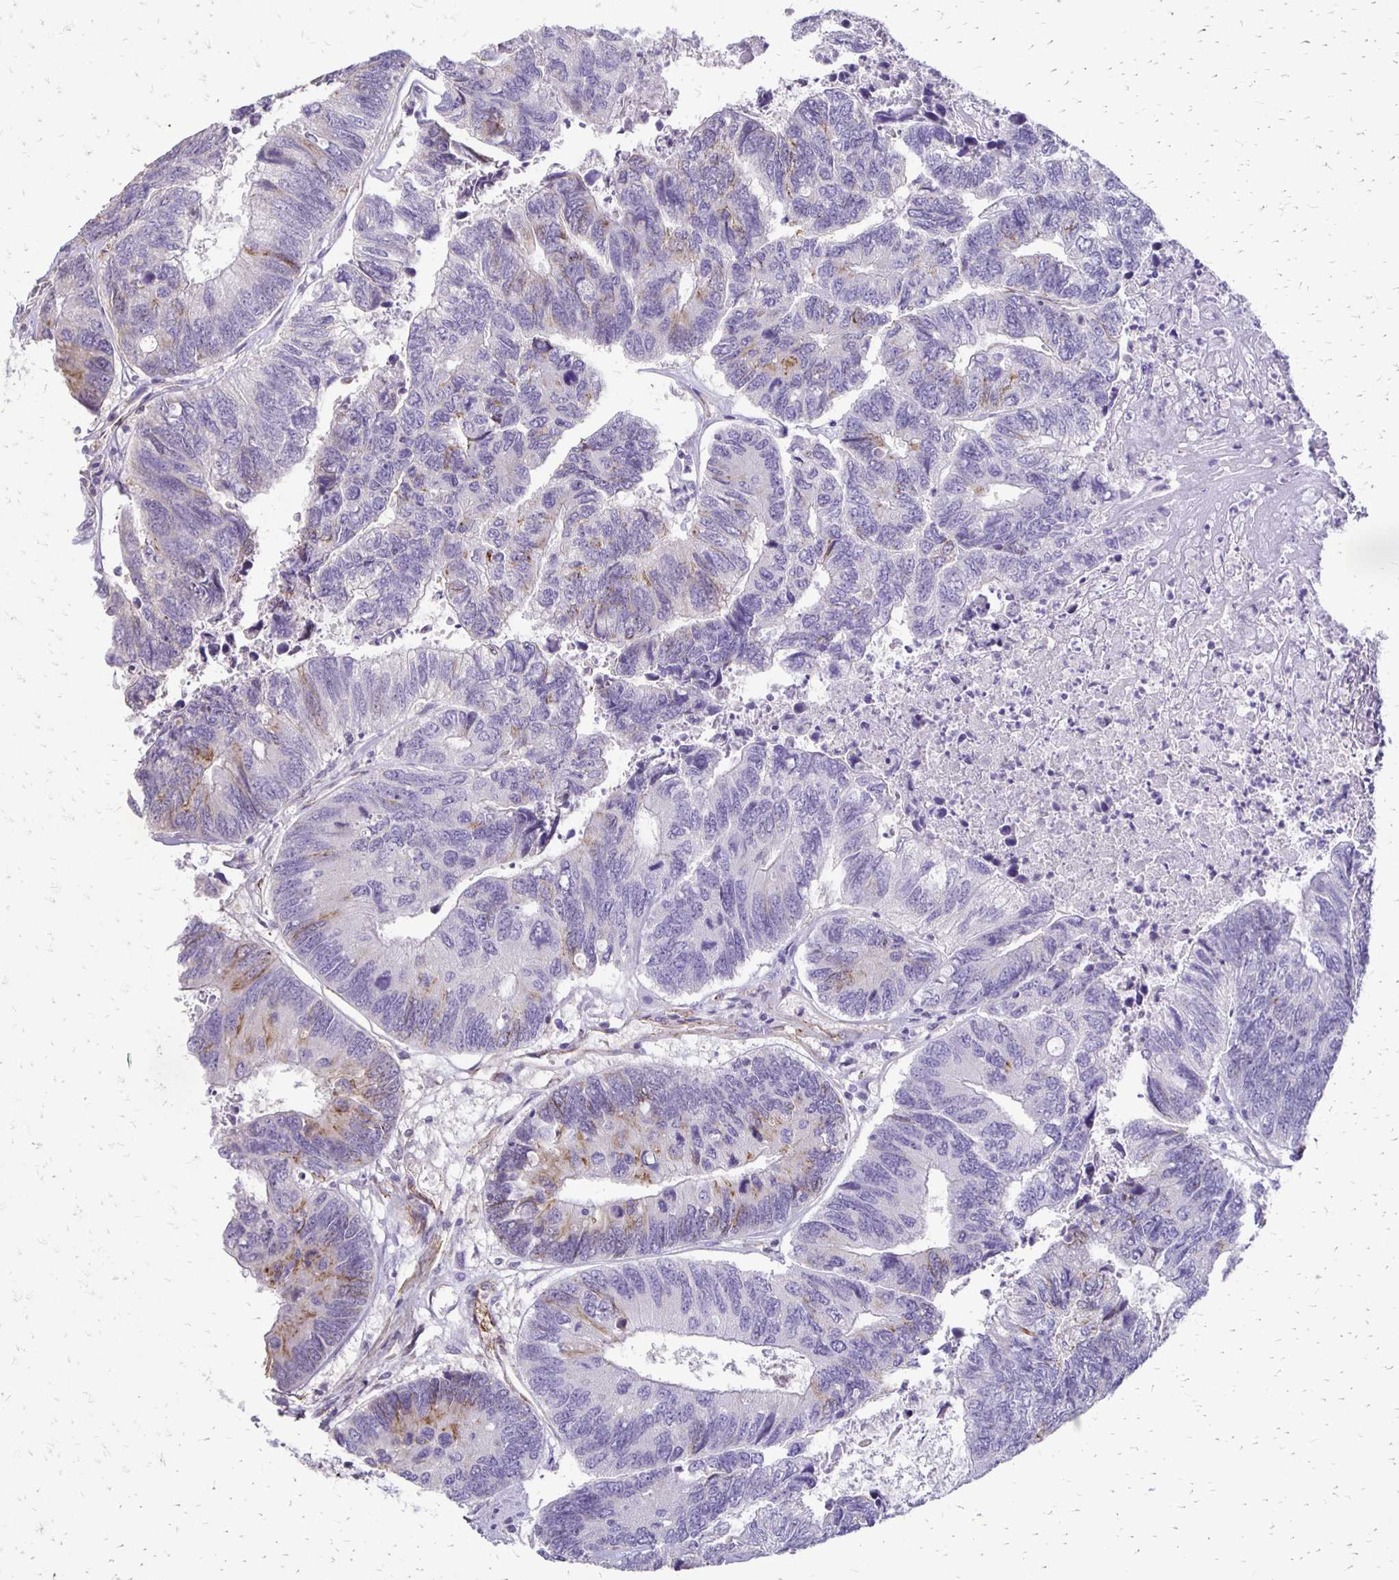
{"staining": {"intensity": "weak", "quantity": "<25%", "location": "cytoplasmic/membranous"}, "tissue": "colorectal cancer", "cell_type": "Tumor cells", "image_type": "cancer", "snomed": [{"axis": "morphology", "description": "Adenocarcinoma, NOS"}, {"axis": "topography", "description": "Colon"}], "caption": "High magnification brightfield microscopy of adenocarcinoma (colorectal) stained with DAB (3,3'-diaminobenzidine) (brown) and counterstained with hematoxylin (blue): tumor cells show no significant expression.", "gene": "ALPG", "patient": {"sex": "female", "age": 67}}